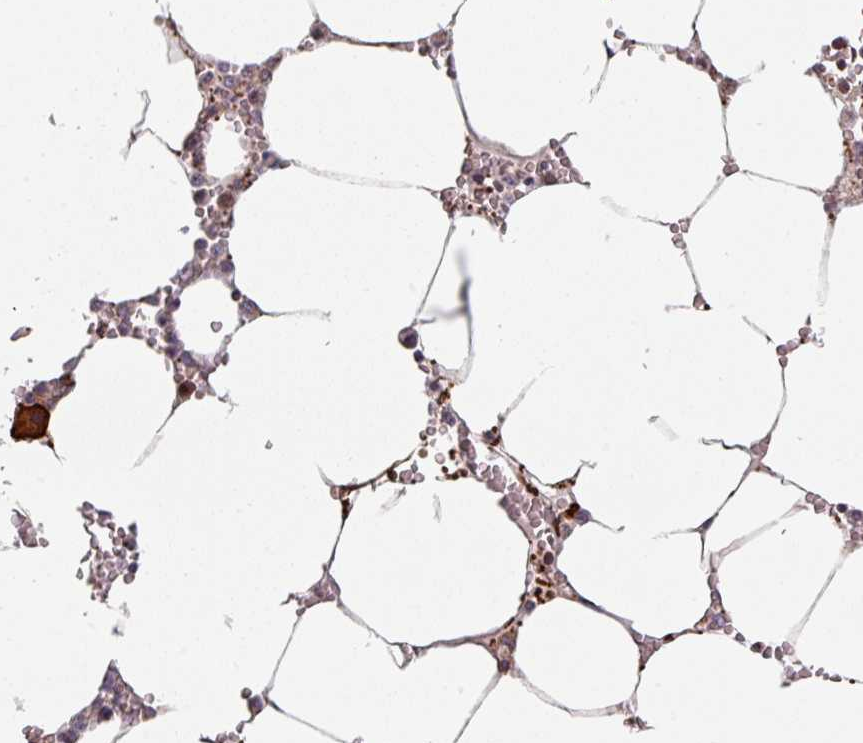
{"staining": {"intensity": "strong", "quantity": "<25%", "location": "cytoplasmic/membranous"}, "tissue": "bone marrow", "cell_type": "Hematopoietic cells", "image_type": "normal", "snomed": [{"axis": "morphology", "description": "Normal tissue, NOS"}, {"axis": "topography", "description": "Bone marrow"}], "caption": "A high-resolution histopathology image shows immunohistochemistry staining of normal bone marrow, which reveals strong cytoplasmic/membranous staining in approximately <25% of hematopoietic cells. Using DAB (brown) and hematoxylin (blue) stains, captured at high magnification using brightfield microscopy.", "gene": "GSTA1", "patient": {"sex": "male", "age": 70}}